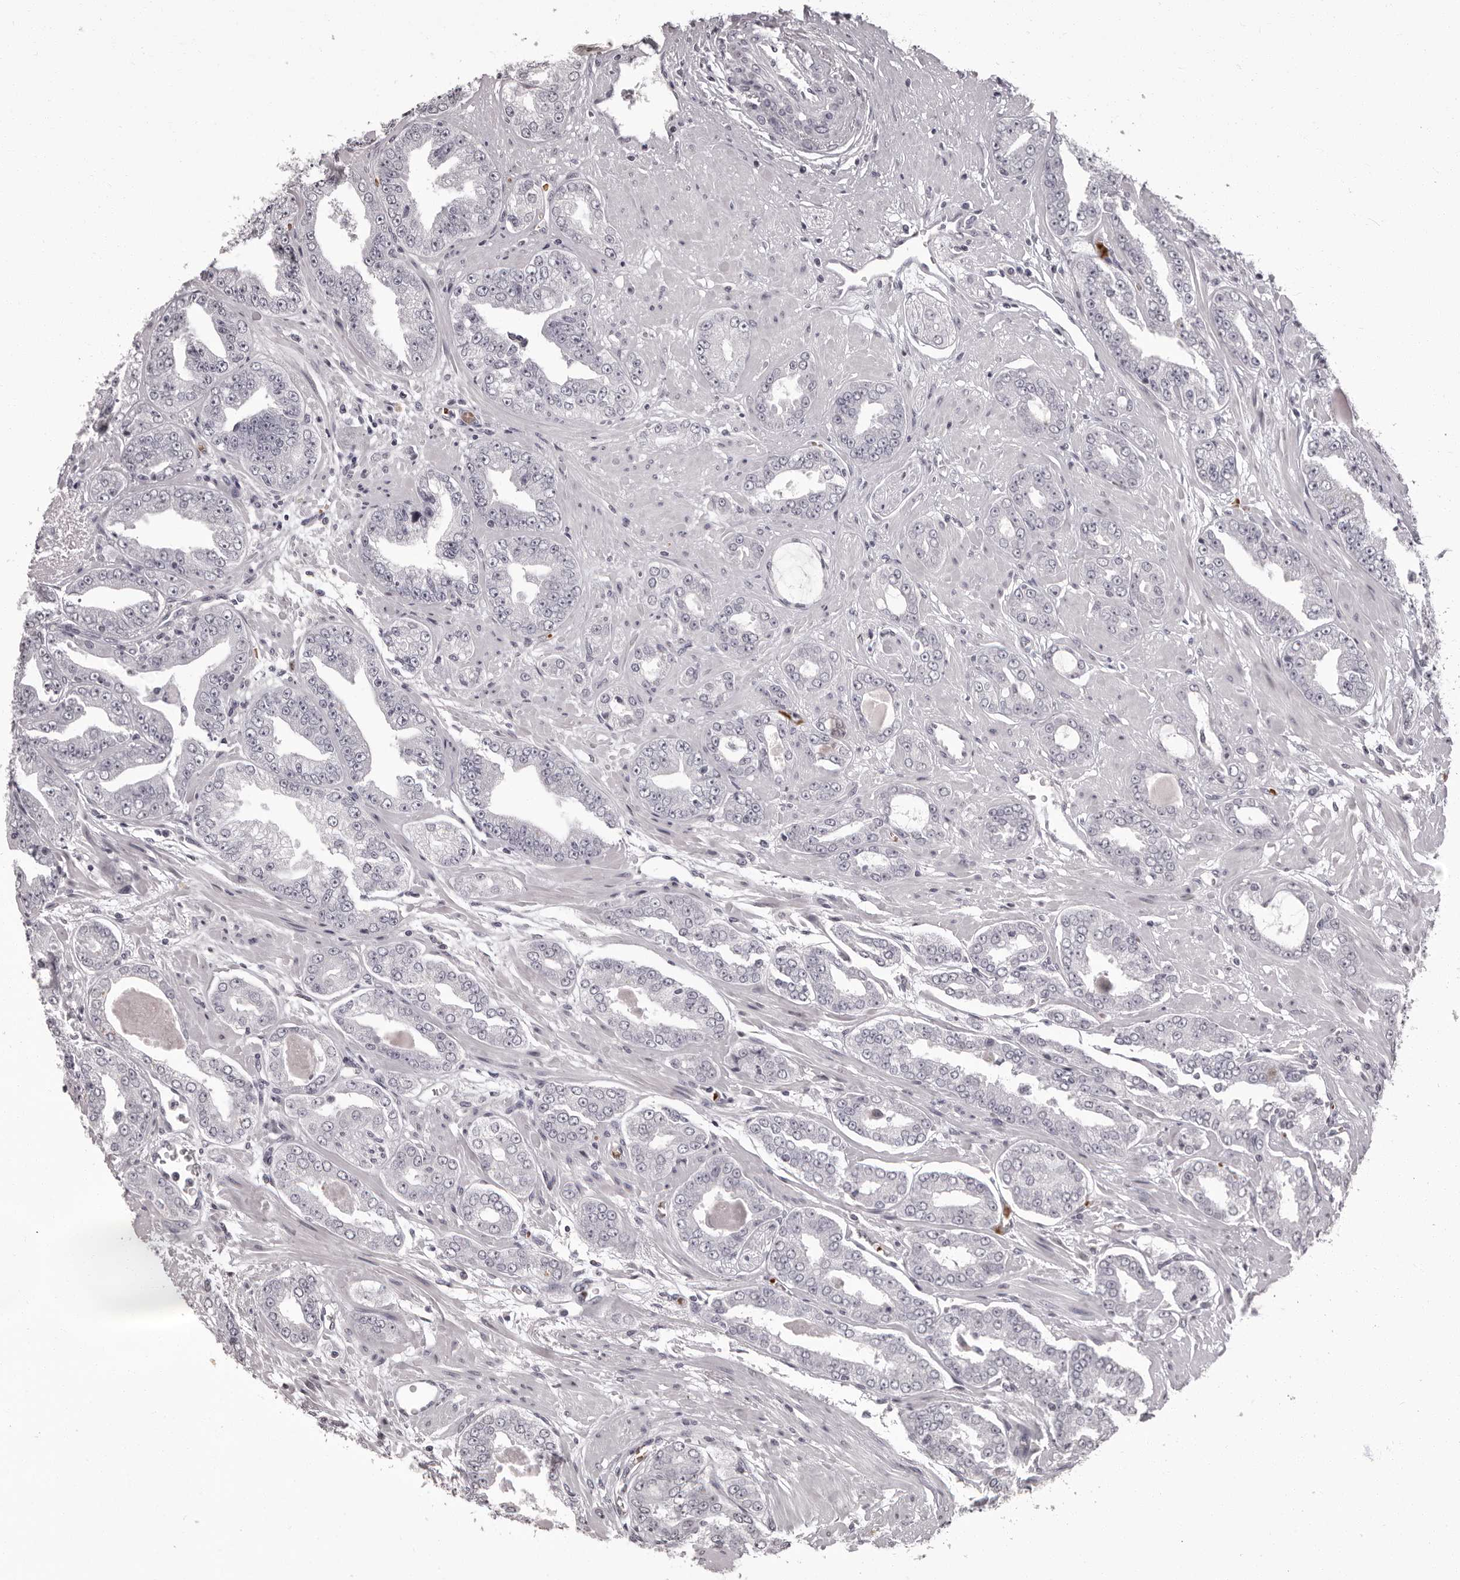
{"staining": {"intensity": "negative", "quantity": "none", "location": "none"}, "tissue": "prostate cancer", "cell_type": "Tumor cells", "image_type": "cancer", "snomed": [{"axis": "morphology", "description": "Adenocarcinoma, High grade"}, {"axis": "topography", "description": "Prostate"}], "caption": "Tumor cells show no significant protein expression in prostate adenocarcinoma (high-grade).", "gene": "C8orf74", "patient": {"sex": "male", "age": 71}}